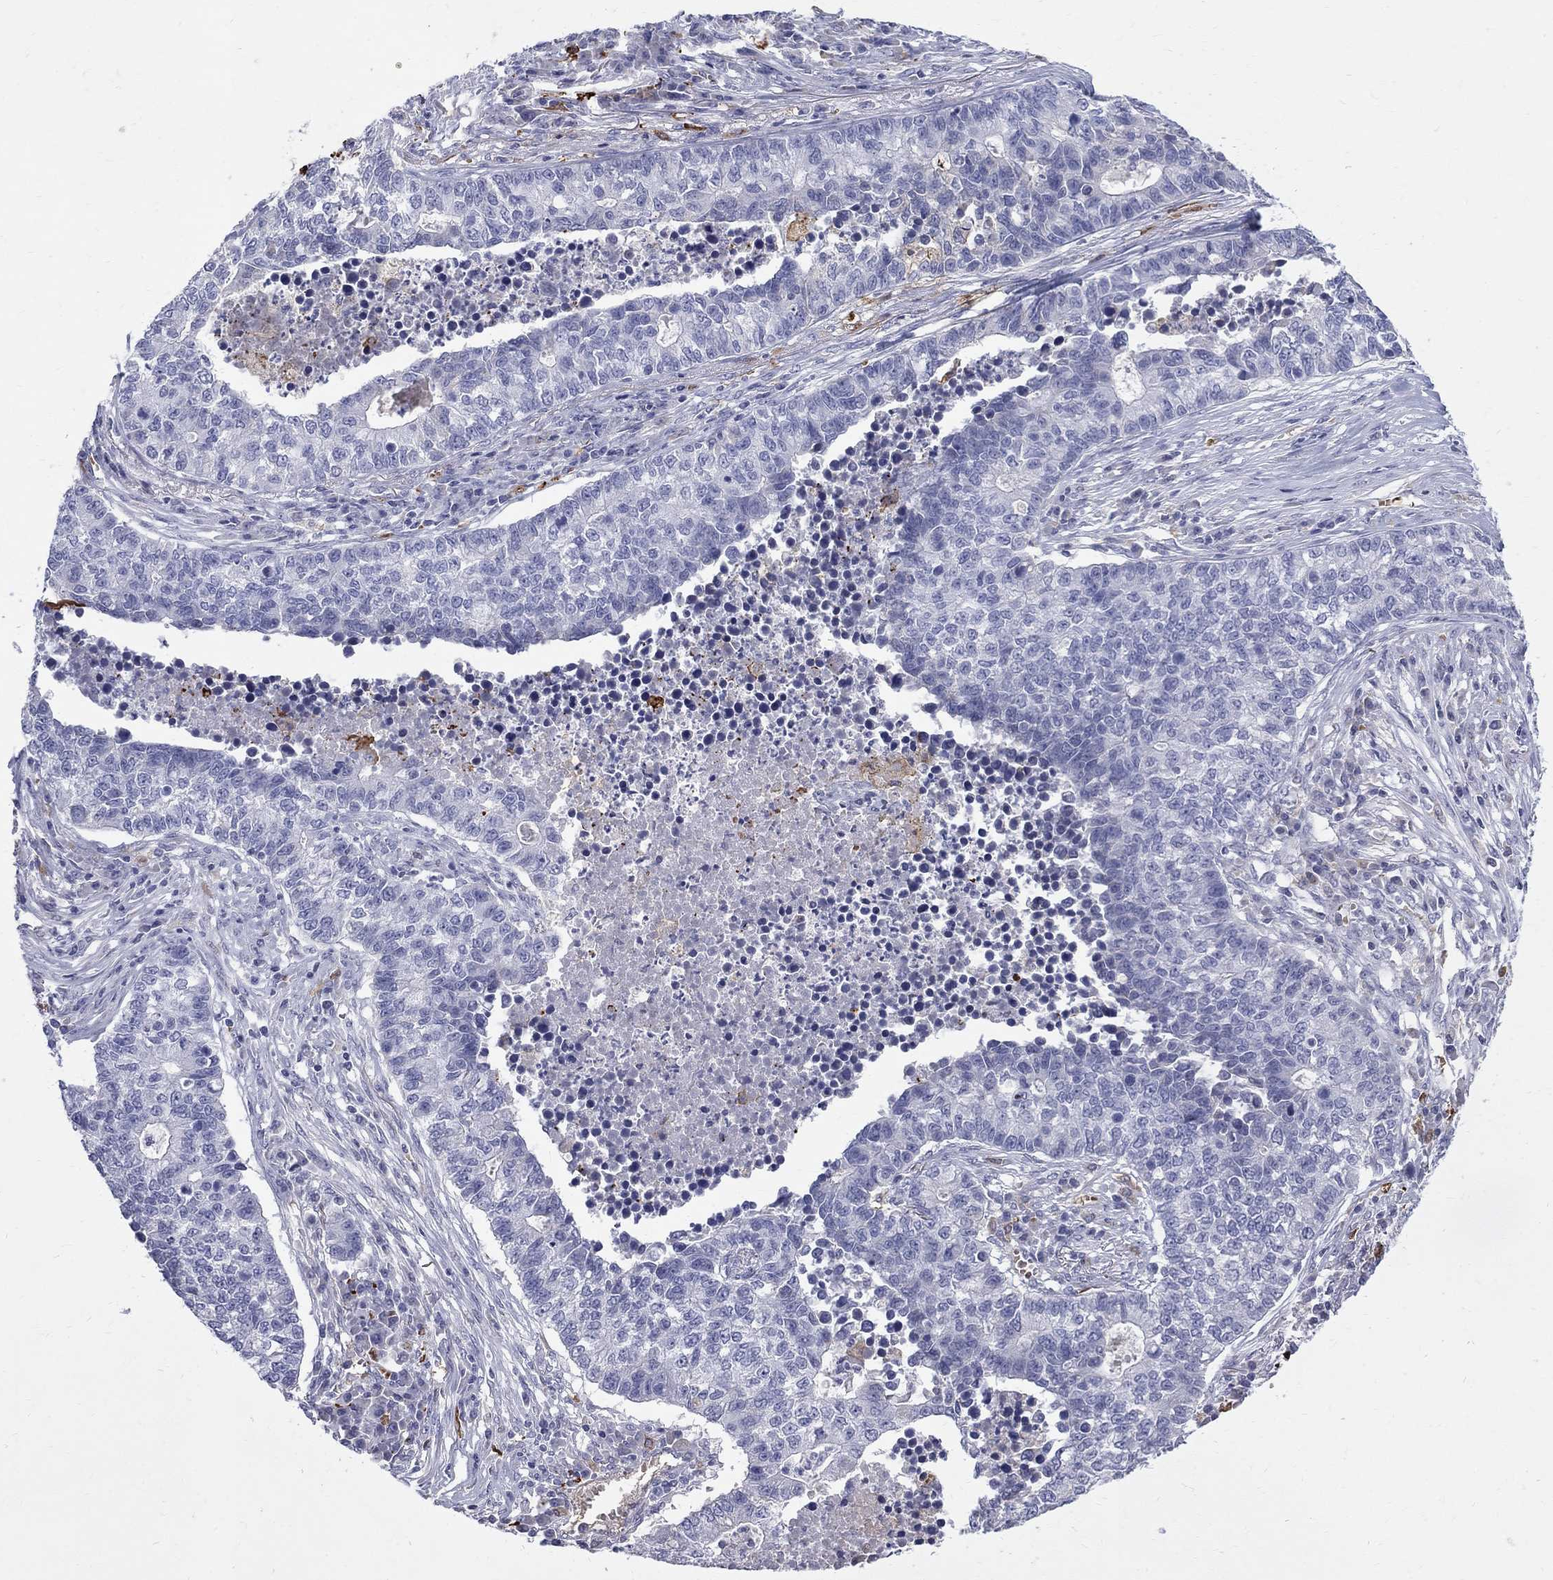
{"staining": {"intensity": "negative", "quantity": "none", "location": "none"}, "tissue": "lung cancer", "cell_type": "Tumor cells", "image_type": "cancer", "snomed": [{"axis": "morphology", "description": "Adenocarcinoma, NOS"}, {"axis": "topography", "description": "Lung"}], "caption": "The image shows no staining of tumor cells in adenocarcinoma (lung). (DAB (3,3'-diaminobenzidine) immunohistochemistry (IHC), high magnification).", "gene": "AGER", "patient": {"sex": "male", "age": 57}}